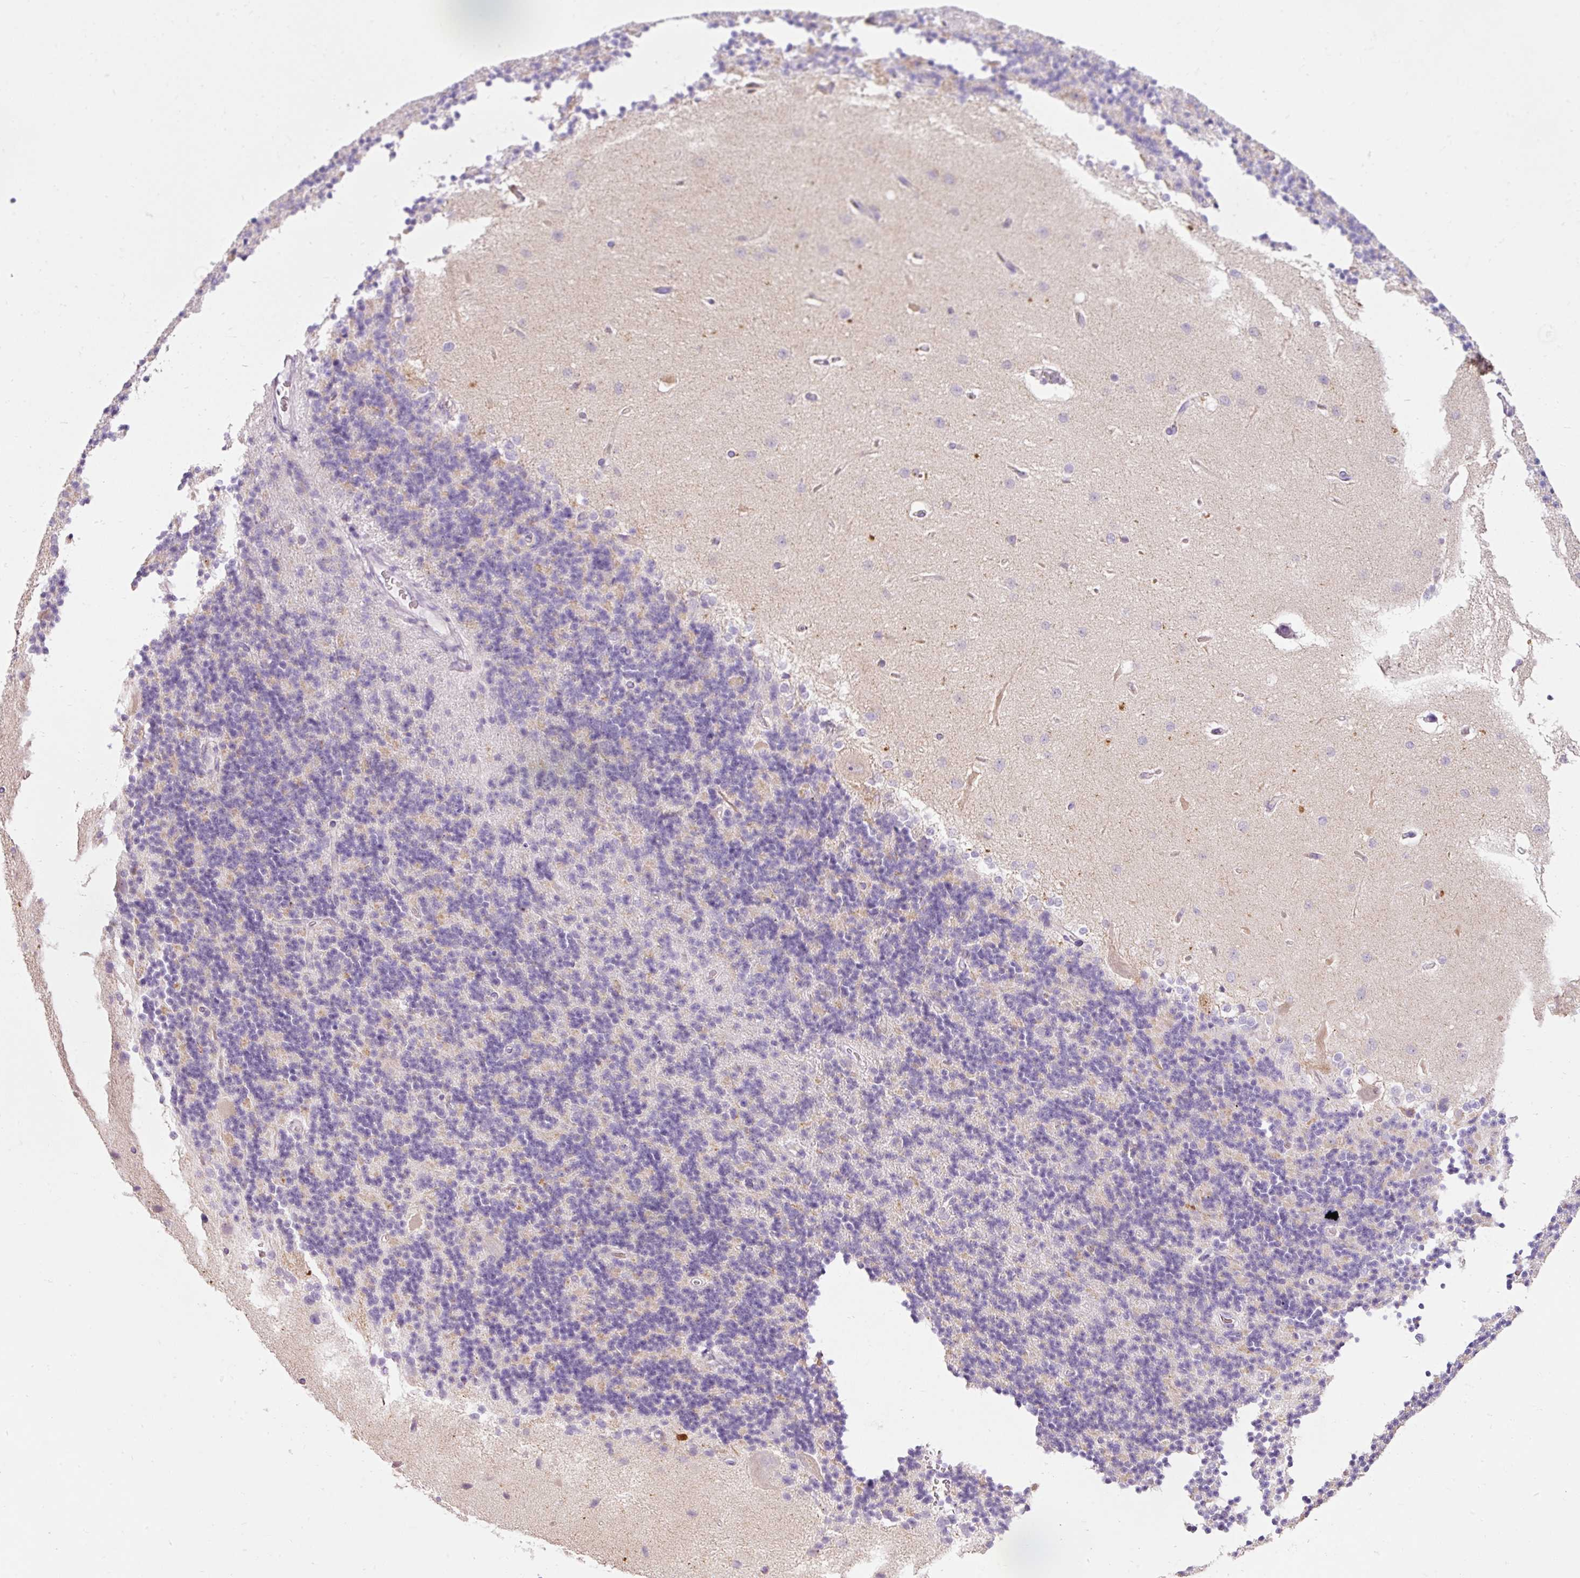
{"staining": {"intensity": "weak", "quantity": "<25%", "location": "cytoplasmic/membranous"}, "tissue": "cerebellum", "cell_type": "Cells in granular layer", "image_type": "normal", "snomed": [{"axis": "morphology", "description": "Normal tissue, NOS"}, {"axis": "topography", "description": "Cerebellum"}], "caption": "A micrograph of human cerebellum is negative for staining in cells in granular layer. (Stains: DAB (3,3'-diaminobenzidine) IHC with hematoxylin counter stain, Microscopy: brightfield microscopy at high magnification).", "gene": "DHRS11", "patient": {"sex": "female", "age": 29}}